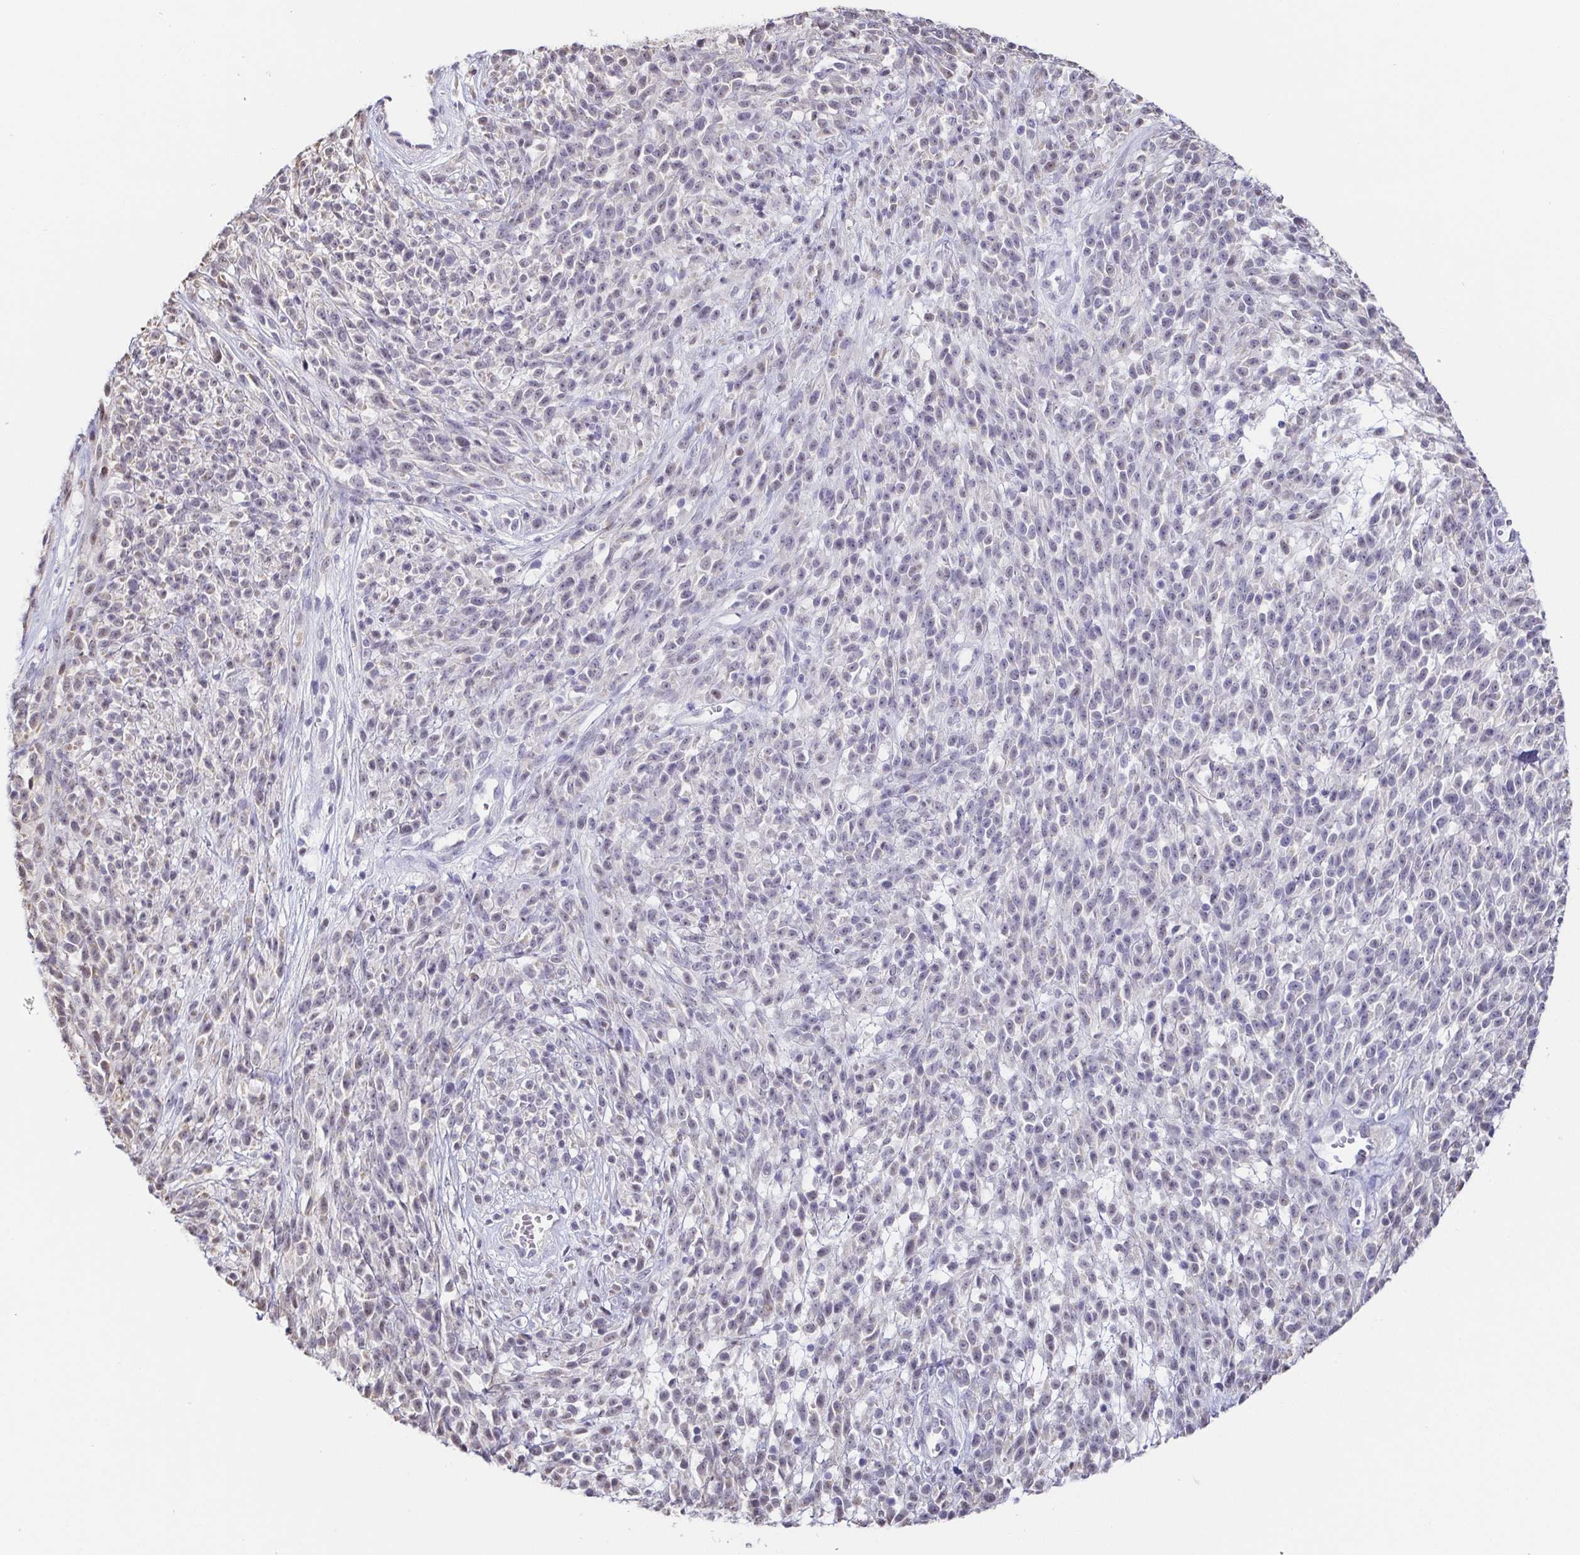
{"staining": {"intensity": "negative", "quantity": "none", "location": "none"}, "tissue": "melanoma", "cell_type": "Tumor cells", "image_type": "cancer", "snomed": [{"axis": "morphology", "description": "Malignant melanoma, NOS"}, {"axis": "topography", "description": "Skin"}, {"axis": "topography", "description": "Skin of trunk"}], "caption": "The image demonstrates no staining of tumor cells in malignant melanoma.", "gene": "NEFH", "patient": {"sex": "male", "age": 74}}